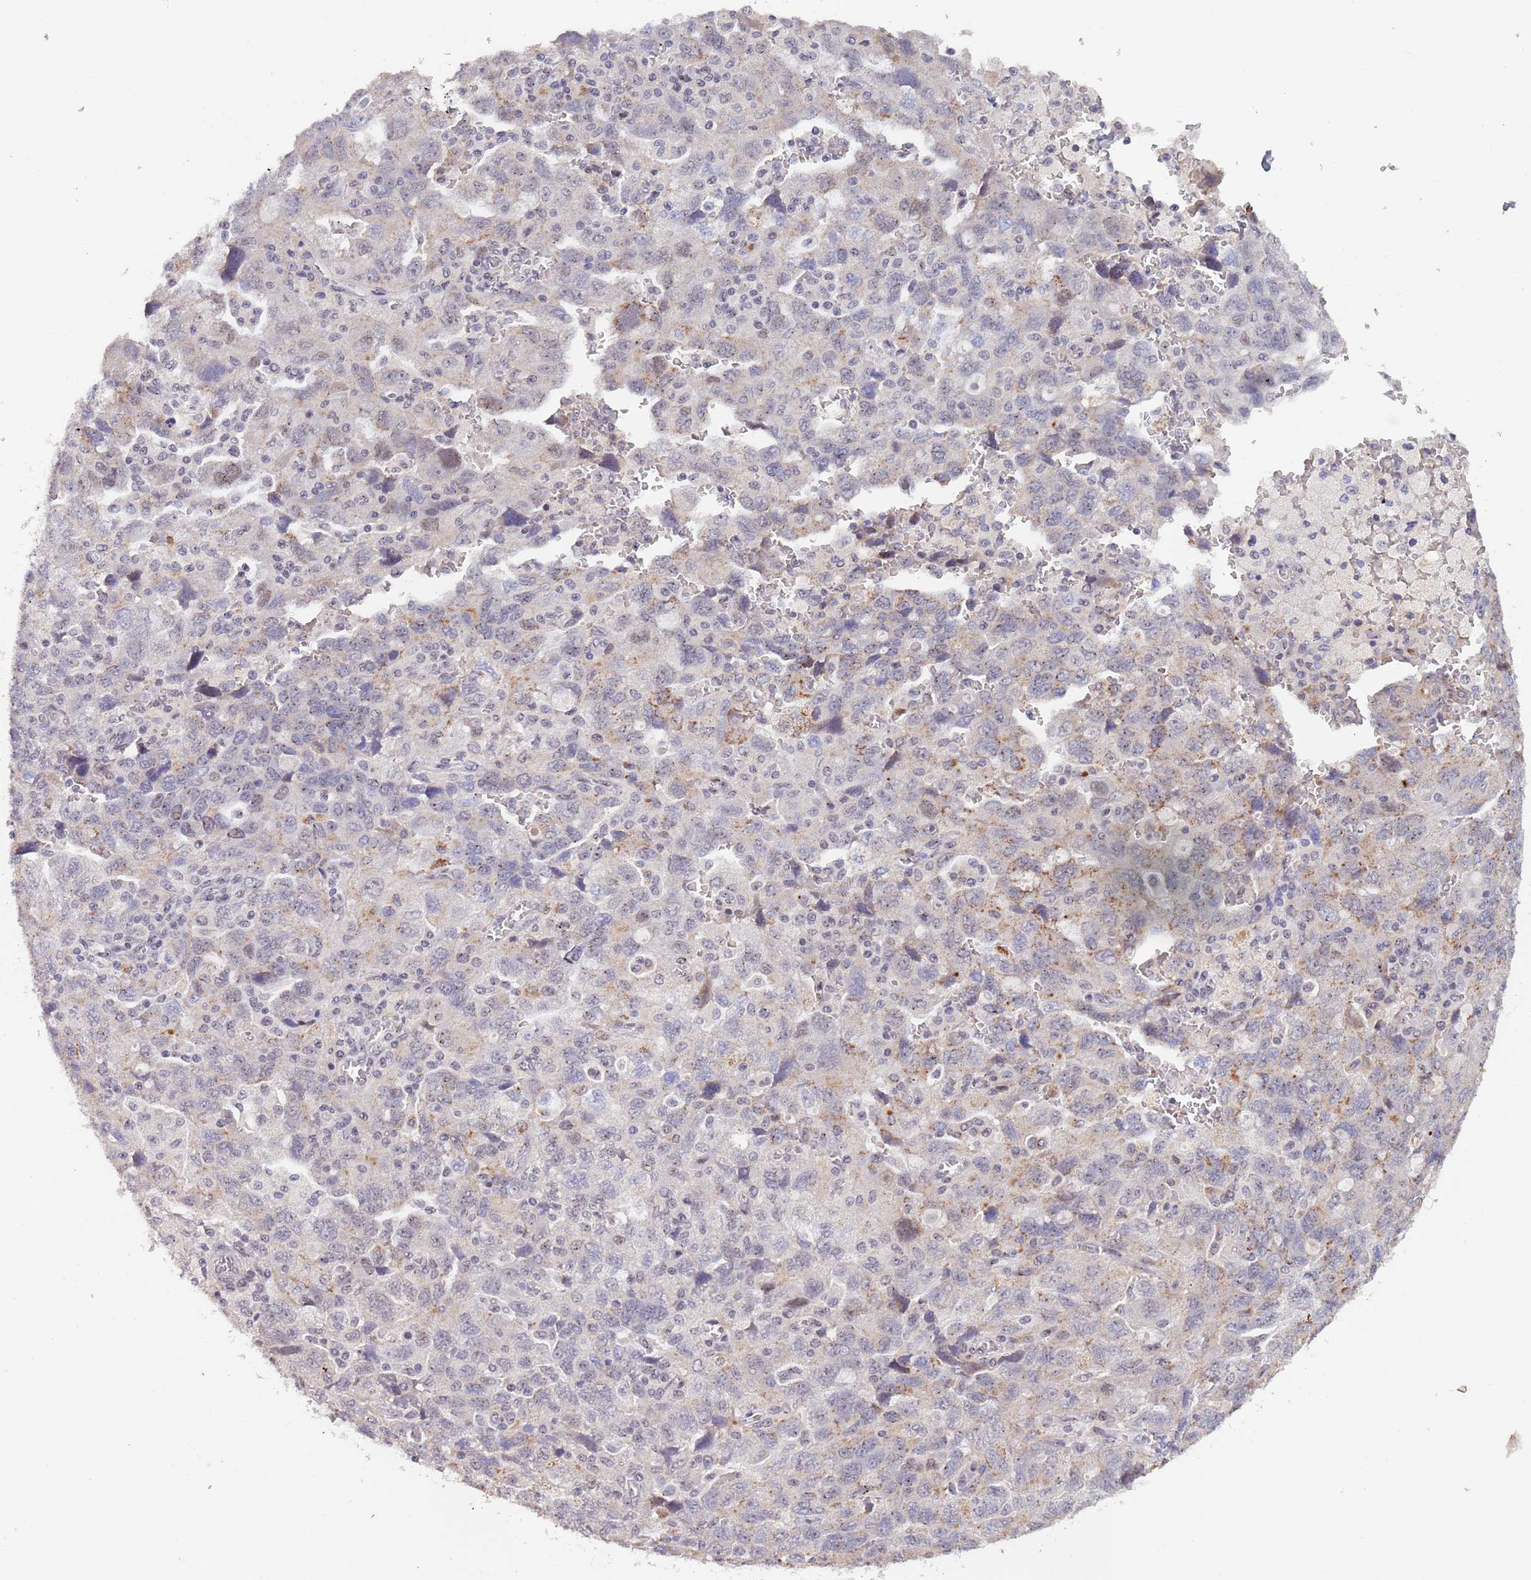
{"staining": {"intensity": "negative", "quantity": "none", "location": "none"}, "tissue": "ovarian cancer", "cell_type": "Tumor cells", "image_type": "cancer", "snomed": [{"axis": "morphology", "description": "Carcinoma, NOS"}, {"axis": "morphology", "description": "Cystadenocarcinoma, serous, NOS"}, {"axis": "topography", "description": "Ovary"}], "caption": "Tumor cells are negative for protein expression in human ovarian carcinoma.", "gene": "CIZ1", "patient": {"sex": "female", "age": 69}}